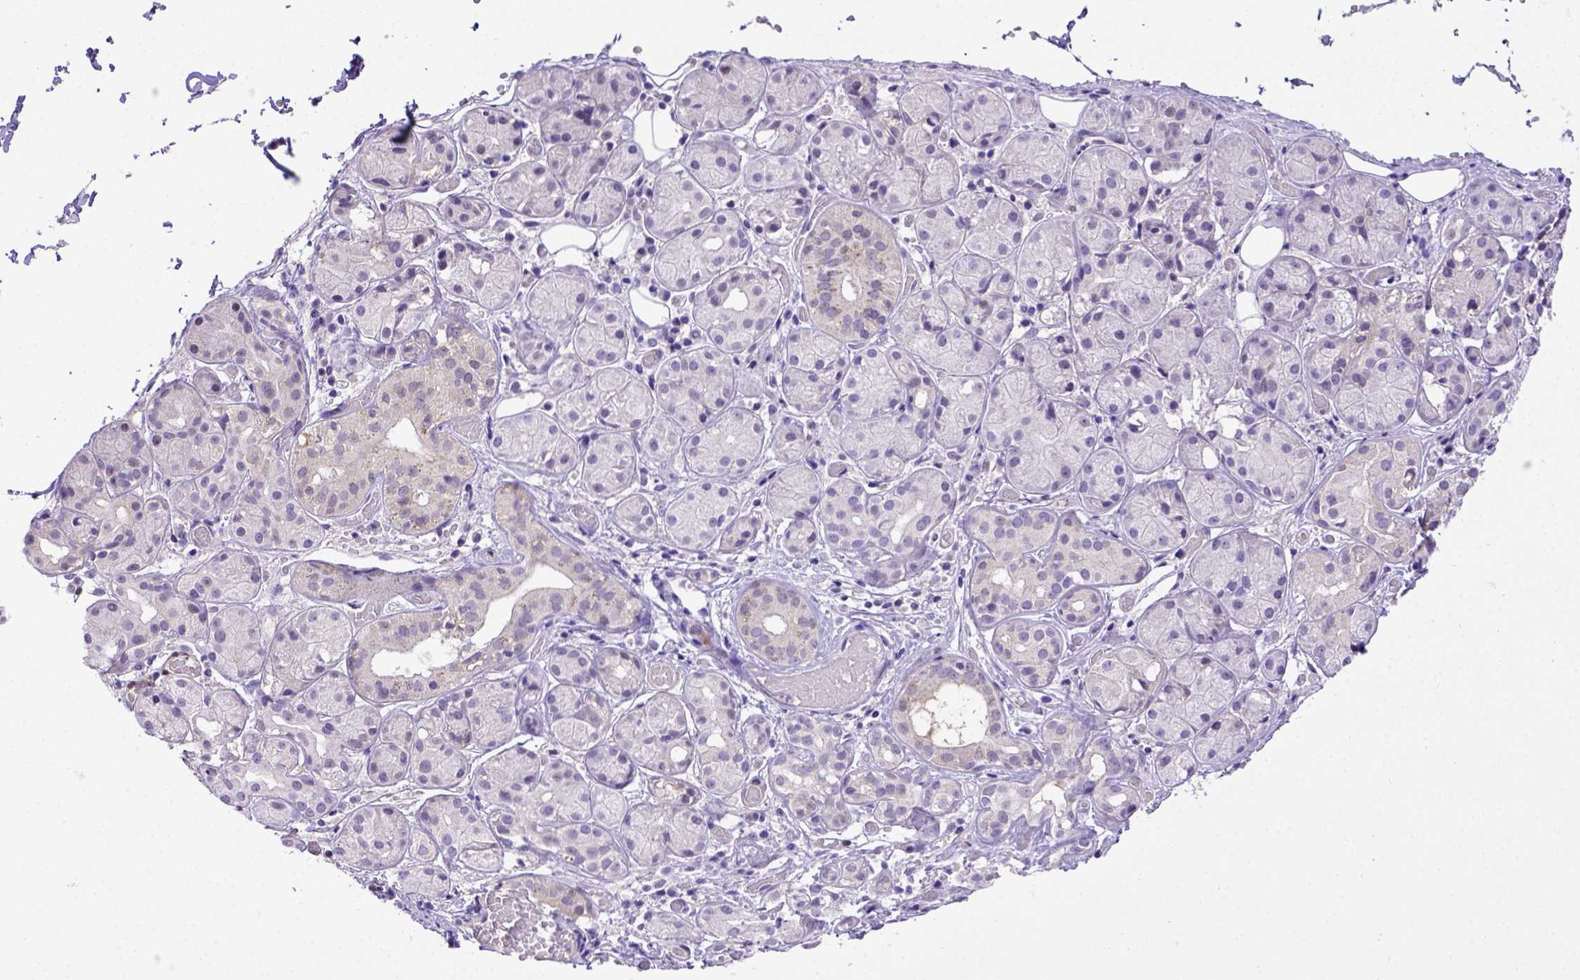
{"staining": {"intensity": "negative", "quantity": "none", "location": "none"}, "tissue": "salivary gland", "cell_type": "Glandular cells", "image_type": "normal", "snomed": [{"axis": "morphology", "description": "Normal tissue, NOS"}, {"axis": "topography", "description": "Salivary gland"}, {"axis": "topography", "description": "Peripheral nerve tissue"}], "caption": "Glandular cells are negative for brown protein staining in benign salivary gland.", "gene": "BTN1A1", "patient": {"sex": "male", "age": 71}}